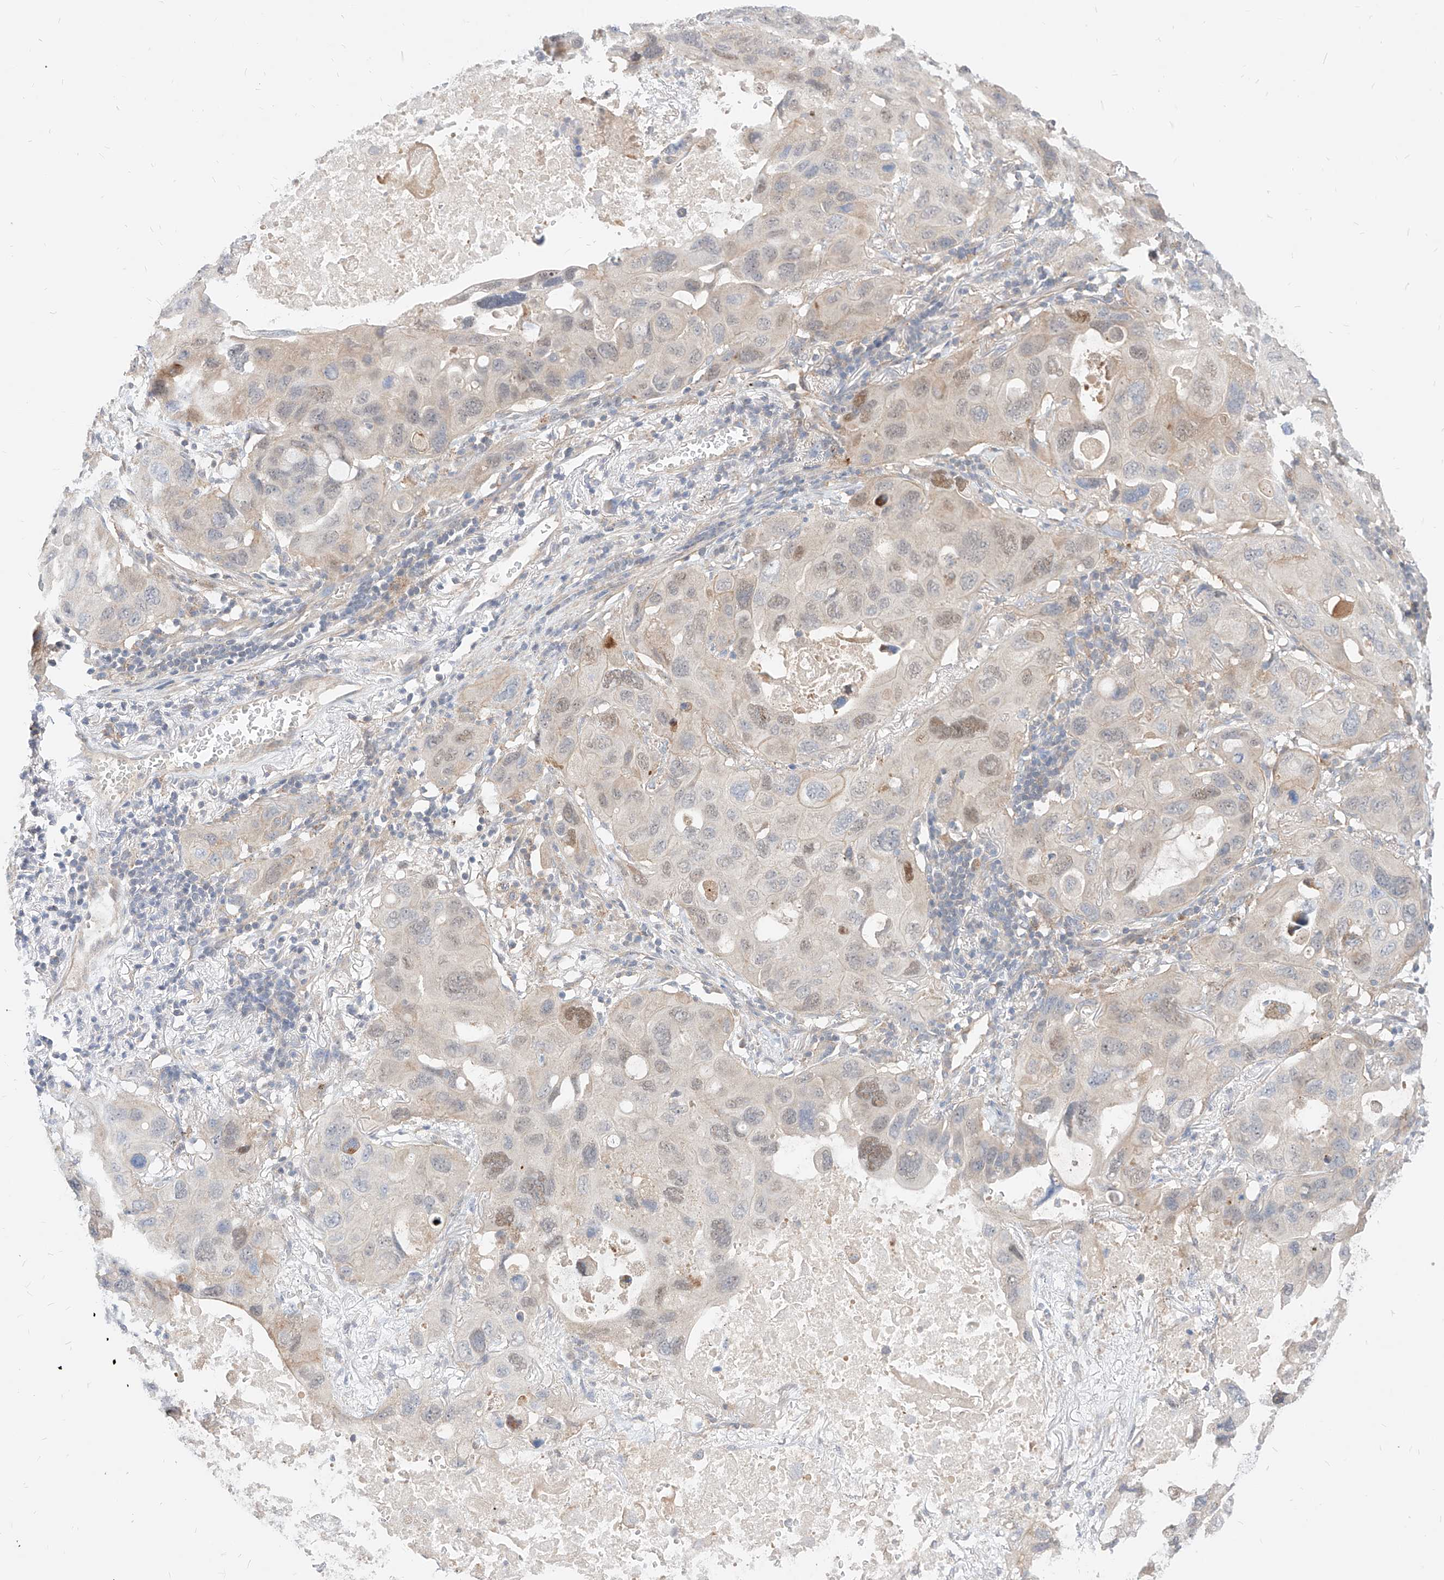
{"staining": {"intensity": "moderate", "quantity": "<25%", "location": "nuclear"}, "tissue": "lung cancer", "cell_type": "Tumor cells", "image_type": "cancer", "snomed": [{"axis": "morphology", "description": "Squamous cell carcinoma, NOS"}, {"axis": "topography", "description": "Lung"}], "caption": "Lung squamous cell carcinoma was stained to show a protein in brown. There is low levels of moderate nuclear positivity in about <25% of tumor cells.", "gene": "TSNAX", "patient": {"sex": "female", "age": 73}}